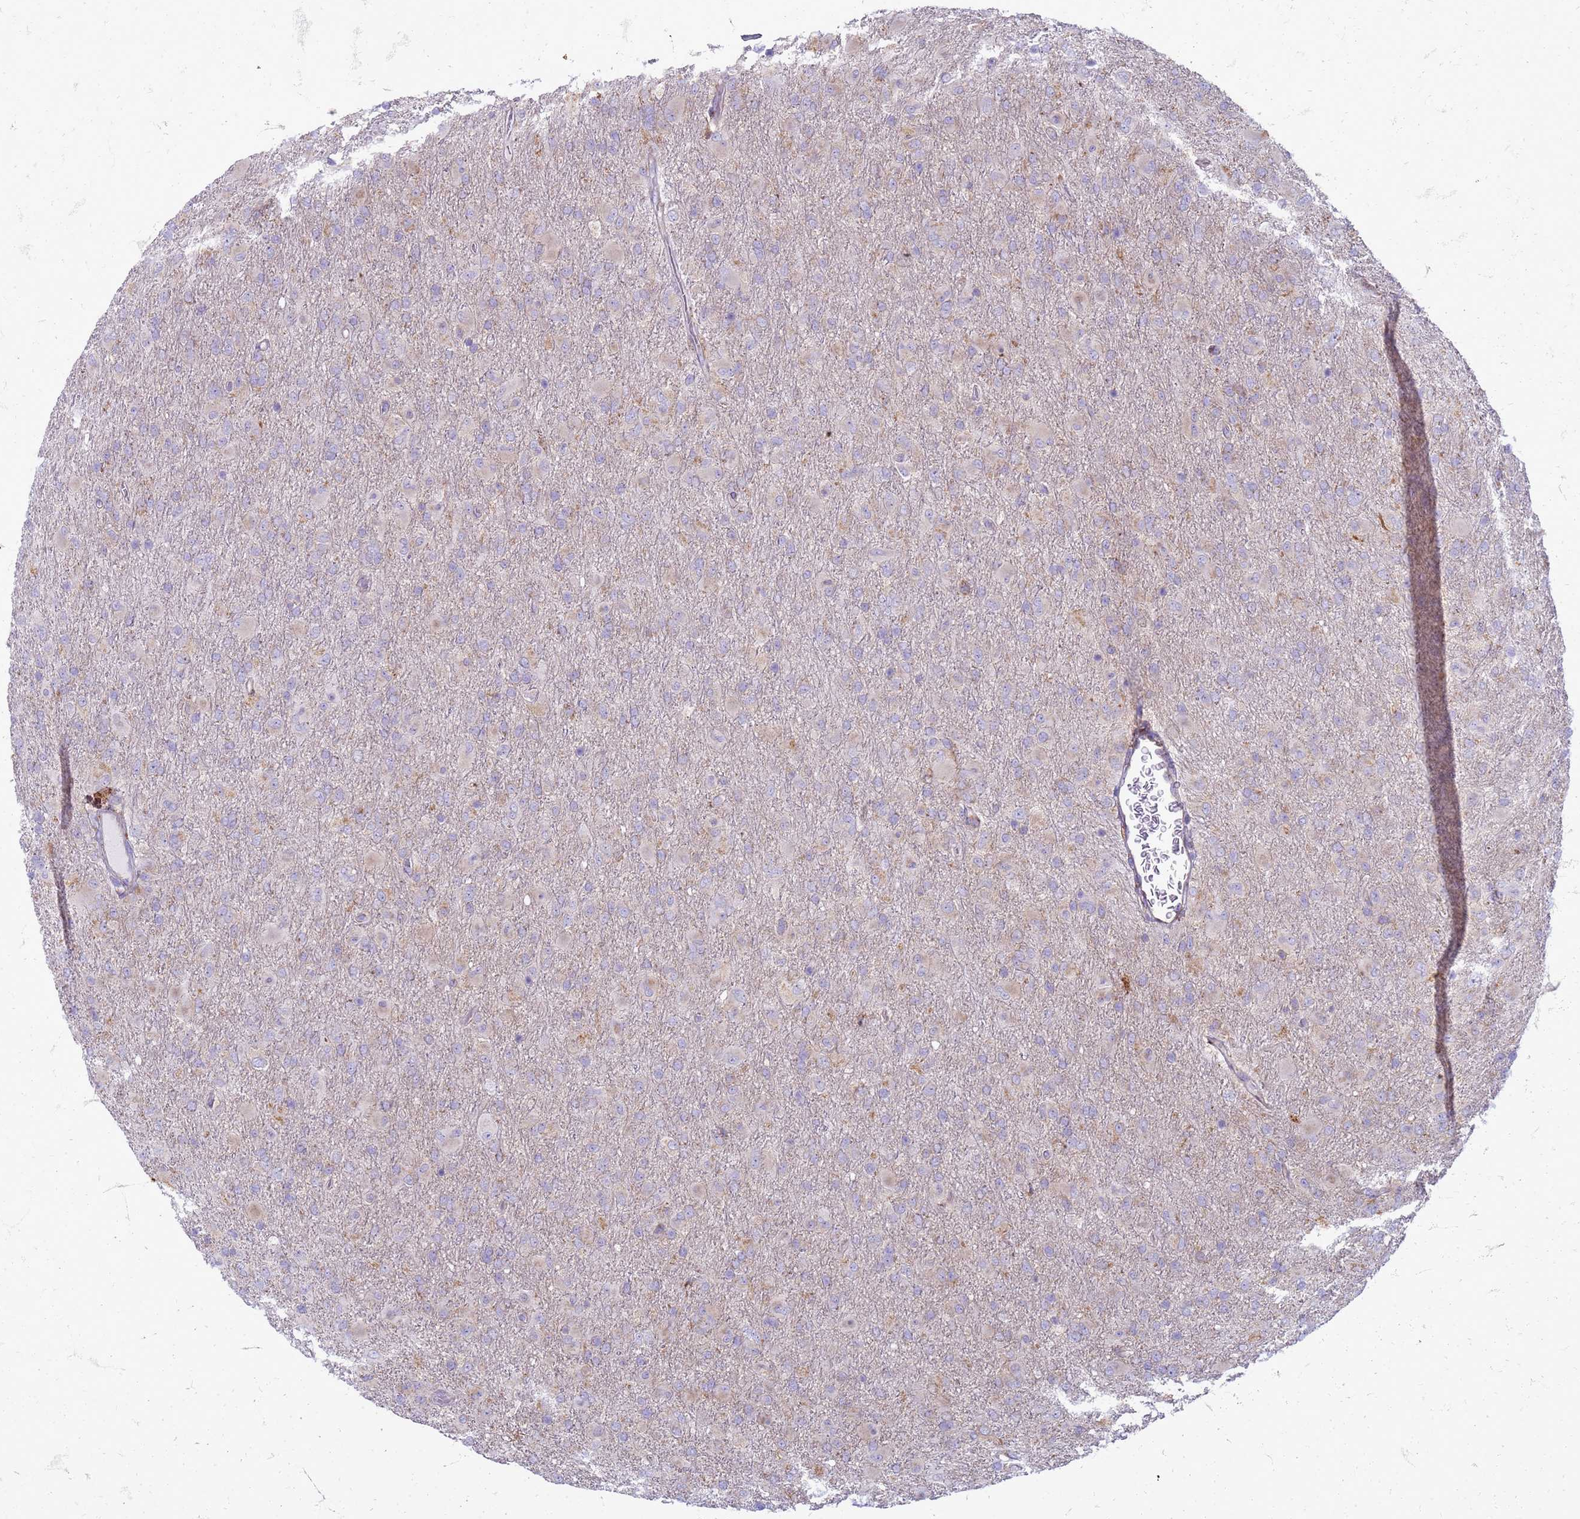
{"staining": {"intensity": "negative", "quantity": "none", "location": "none"}, "tissue": "glioma", "cell_type": "Tumor cells", "image_type": "cancer", "snomed": [{"axis": "morphology", "description": "Glioma, malignant, Low grade"}, {"axis": "topography", "description": "Brain"}], "caption": "DAB immunohistochemical staining of human glioma shows no significant positivity in tumor cells. (Brightfield microscopy of DAB immunohistochemistry (IHC) at high magnification).", "gene": "PDK3", "patient": {"sex": "male", "age": 65}}